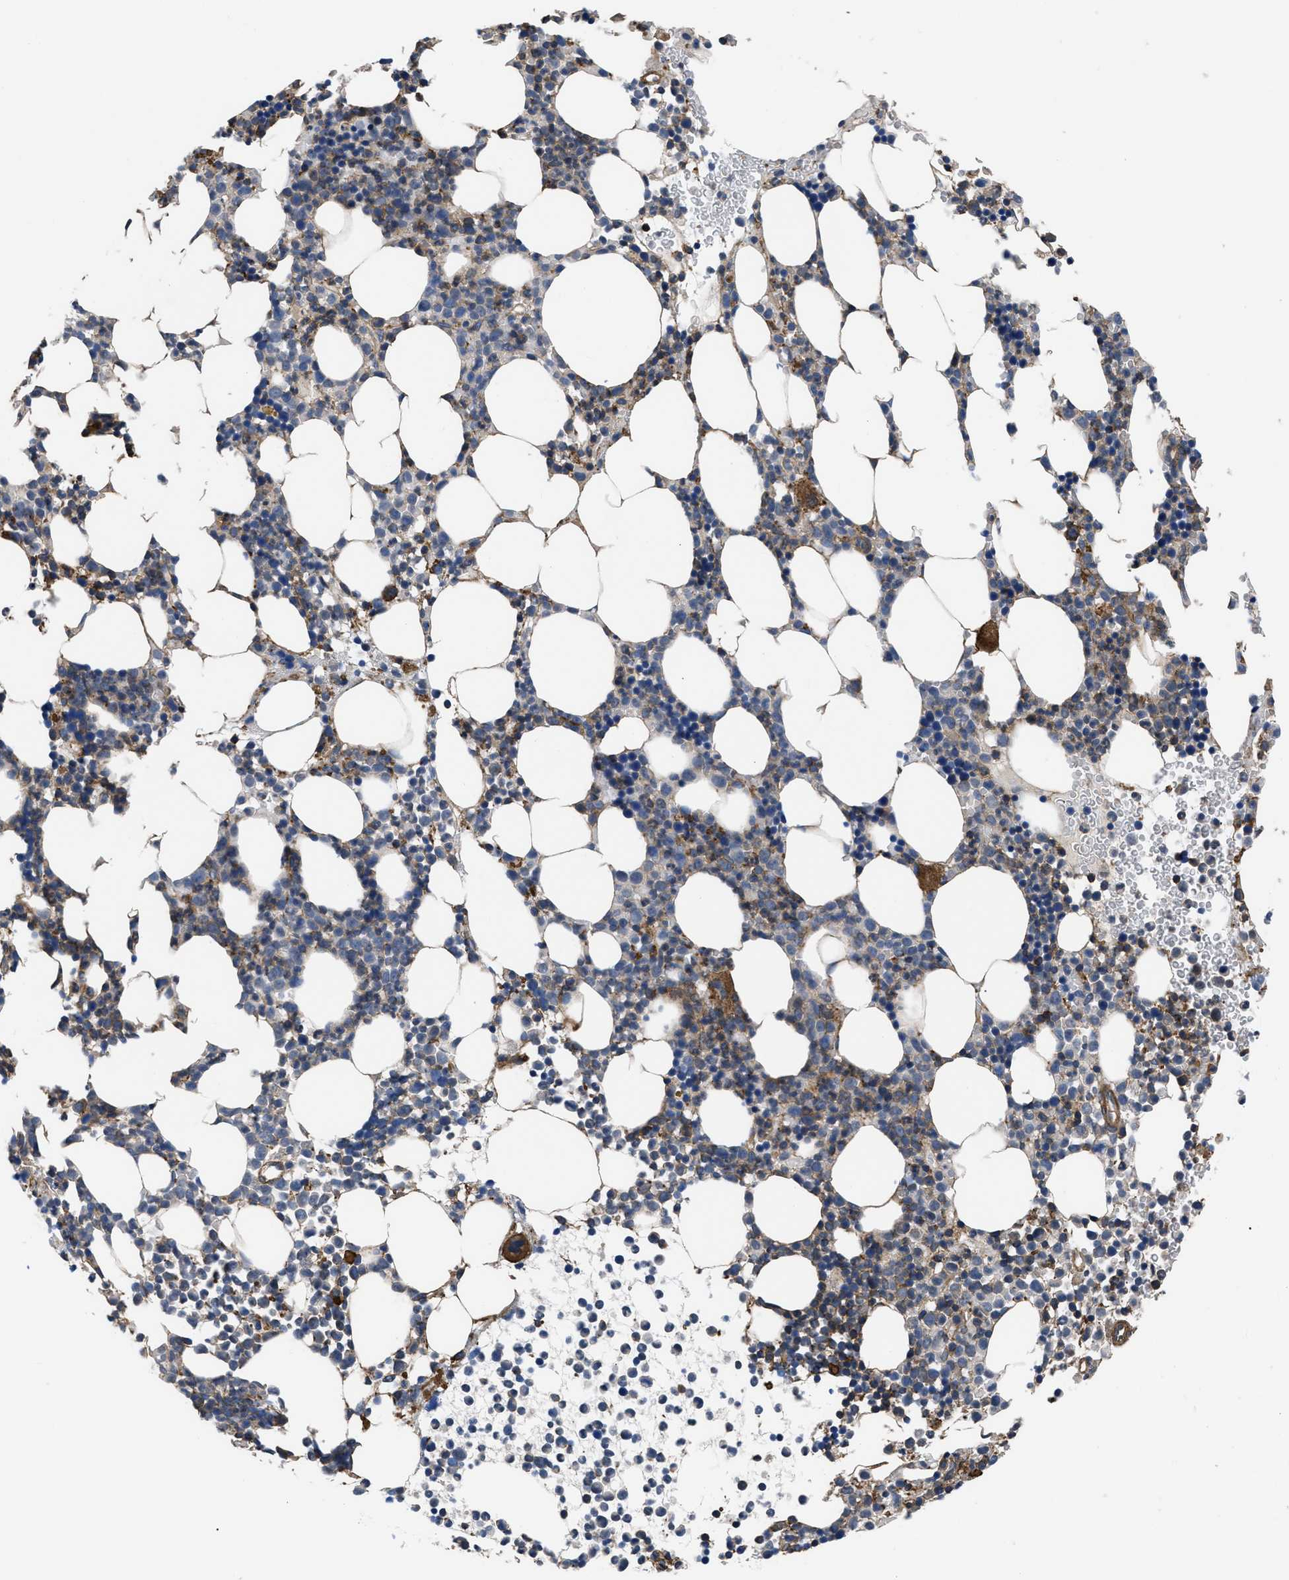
{"staining": {"intensity": "strong", "quantity": "<25%", "location": "cytoplasmic/membranous"}, "tissue": "bone marrow", "cell_type": "Hematopoietic cells", "image_type": "normal", "snomed": [{"axis": "morphology", "description": "Normal tissue, NOS"}, {"axis": "morphology", "description": "Inflammation, NOS"}, {"axis": "topography", "description": "Bone marrow"}], "caption": "Strong cytoplasmic/membranous expression for a protein is identified in about <25% of hematopoietic cells of benign bone marrow using IHC.", "gene": "SCUBE2", "patient": {"sex": "female", "age": 67}}